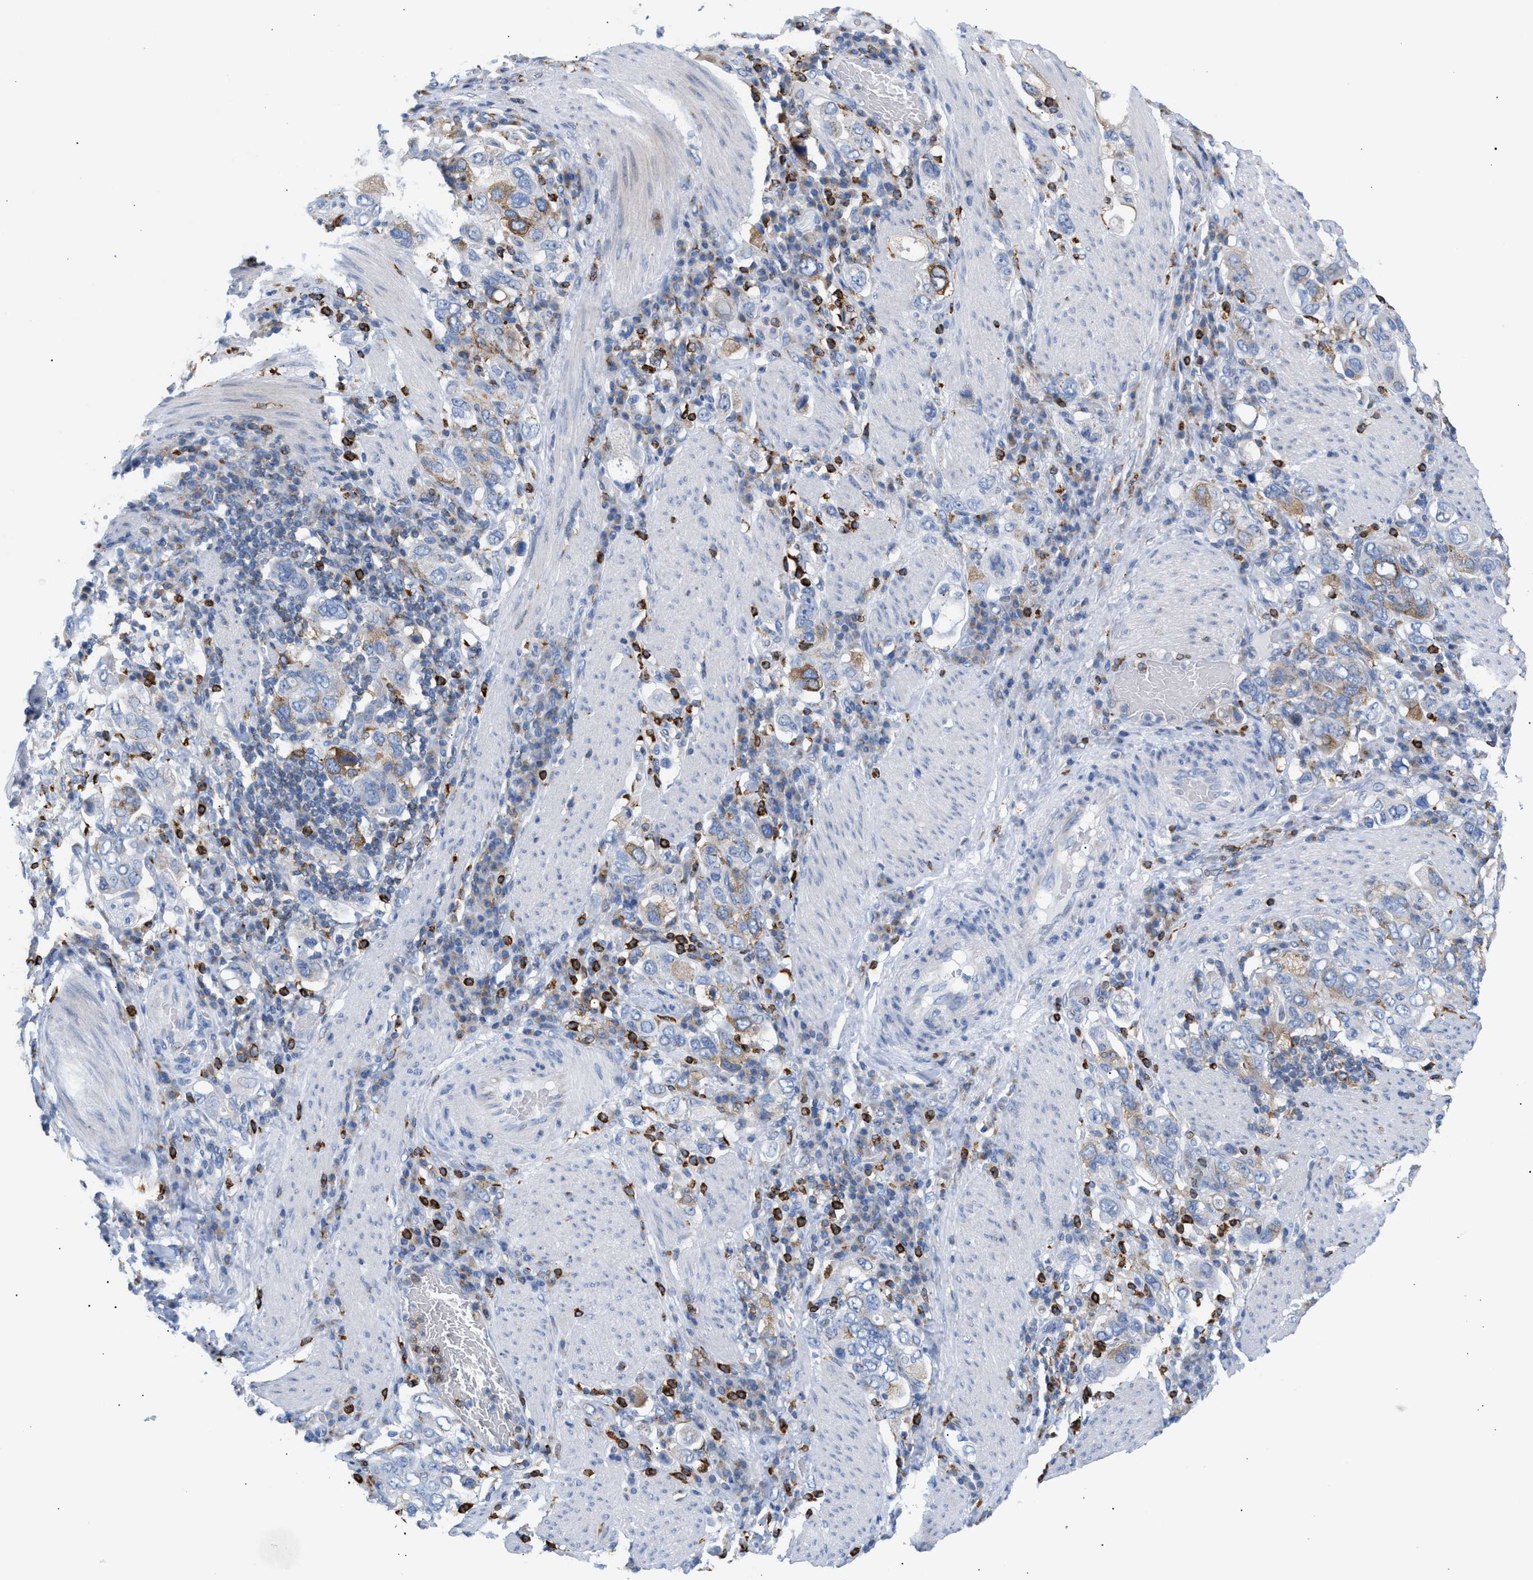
{"staining": {"intensity": "moderate", "quantity": "<25%", "location": "cytoplasmic/membranous"}, "tissue": "stomach cancer", "cell_type": "Tumor cells", "image_type": "cancer", "snomed": [{"axis": "morphology", "description": "Adenocarcinoma, NOS"}, {"axis": "topography", "description": "Stomach, upper"}], "caption": "Immunohistochemistry (IHC) histopathology image of stomach cancer (adenocarcinoma) stained for a protein (brown), which reveals low levels of moderate cytoplasmic/membranous staining in about <25% of tumor cells.", "gene": "TACC3", "patient": {"sex": "male", "age": 62}}